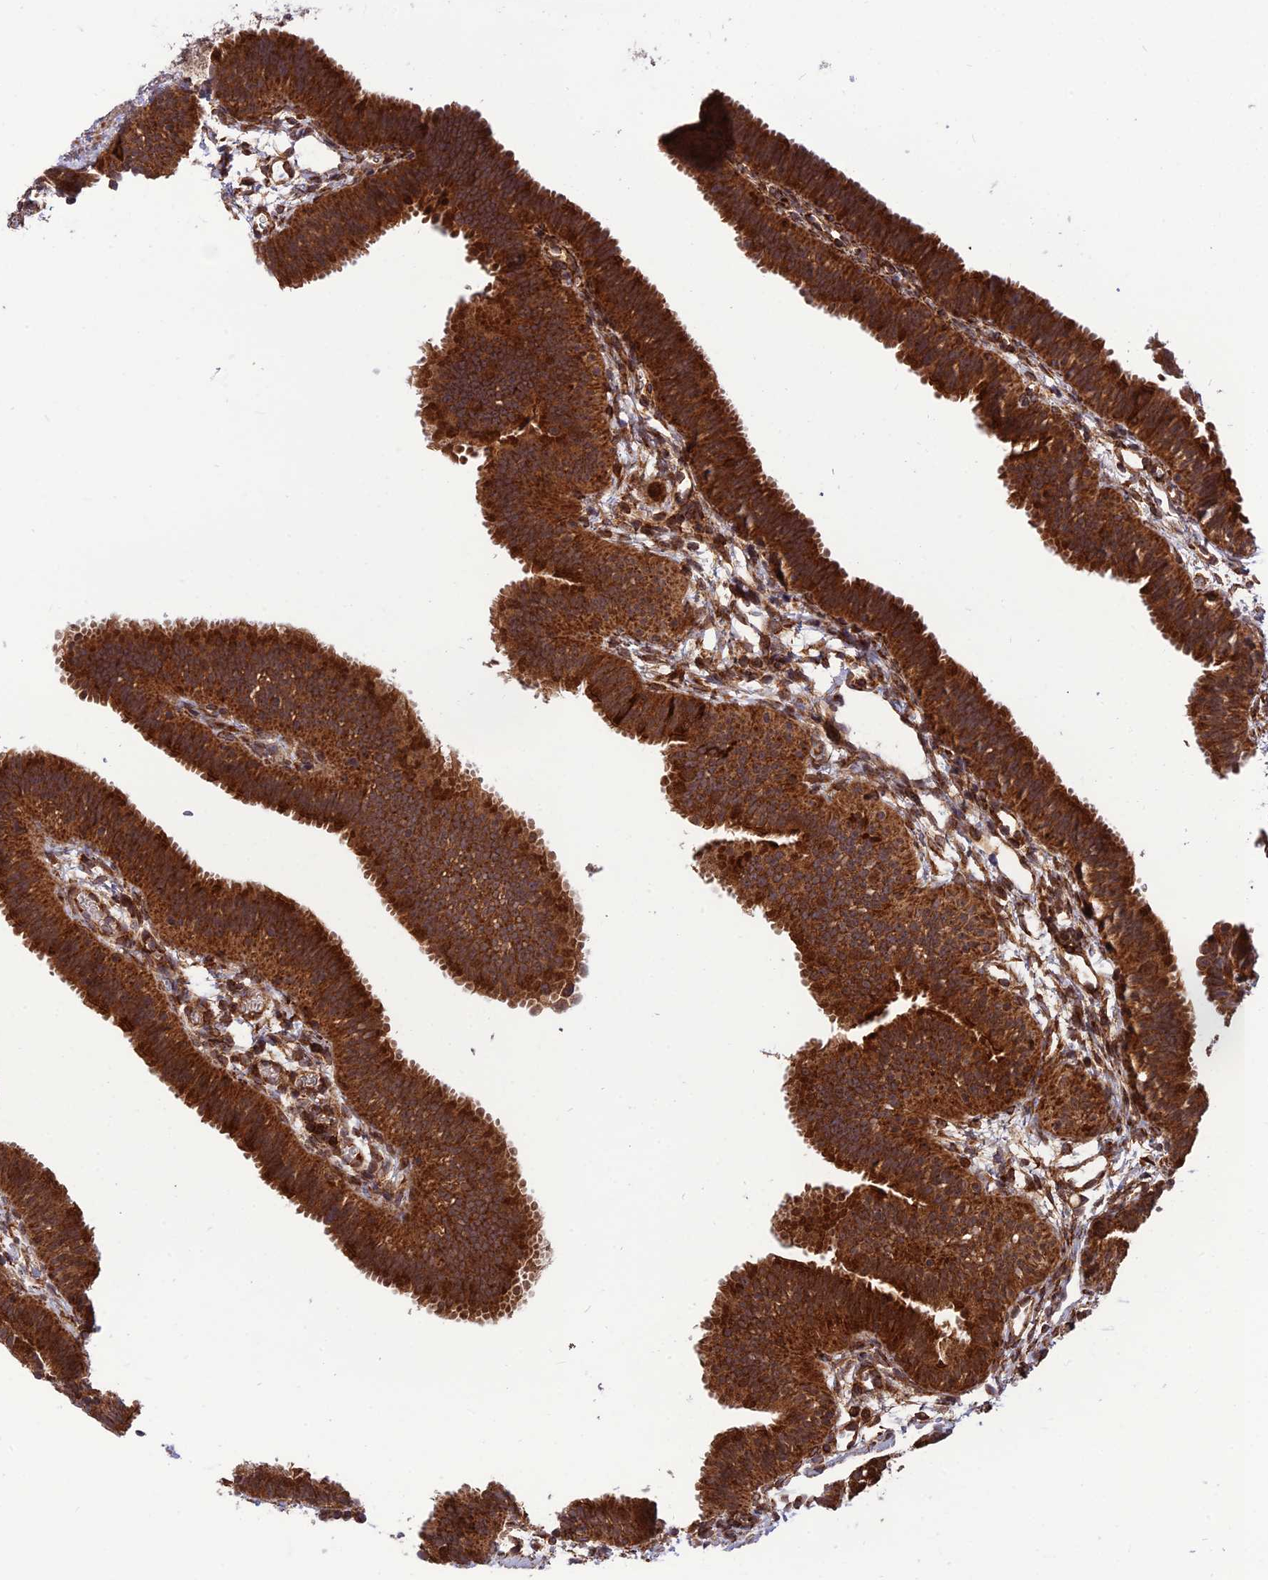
{"staining": {"intensity": "strong", "quantity": ">75%", "location": "cytoplasmic/membranous"}, "tissue": "fallopian tube", "cell_type": "Glandular cells", "image_type": "normal", "snomed": [{"axis": "morphology", "description": "Normal tissue, NOS"}, {"axis": "topography", "description": "Fallopian tube"}], "caption": "DAB immunohistochemical staining of normal human fallopian tube shows strong cytoplasmic/membranous protein staining in approximately >75% of glandular cells.", "gene": "CRTAP", "patient": {"sex": "female", "age": 35}}